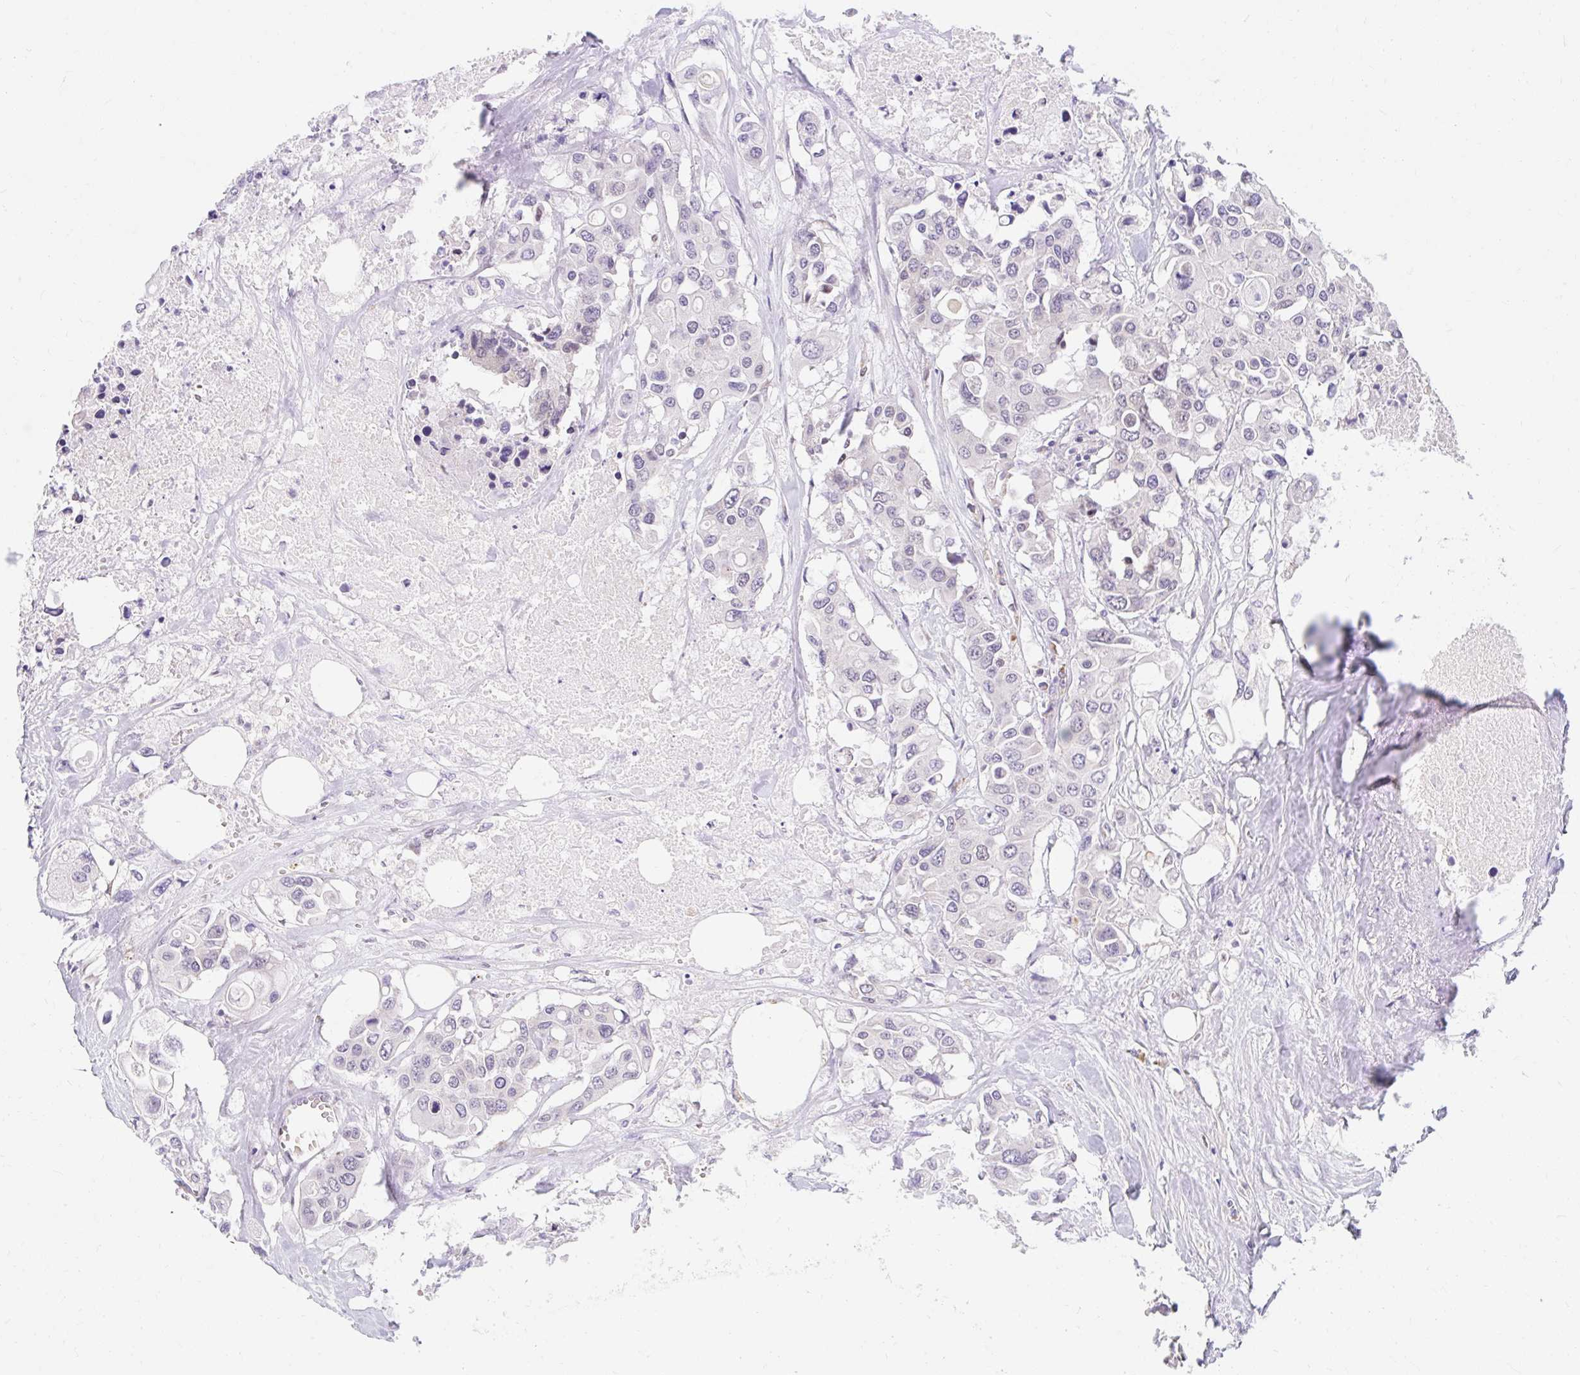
{"staining": {"intensity": "negative", "quantity": "none", "location": "none"}, "tissue": "colorectal cancer", "cell_type": "Tumor cells", "image_type": "cancer", "snomed": [{"axis": "morphology", "description": "Adenocarcinoma, NOS"}, {"axis": "topography", "description": "Colon"}], "caption": "An IHC micrograph of colorectal adenocarcinoma is shown. There is no staining in tumor cells of colorectal adenocarcinoma. (DAB (3,3'-diaminobenzidine) IHC visualized using brightfield microscopy, high magnification).", "gene": "SRSF10", "patient": {"sex": "male", "age": 77}}